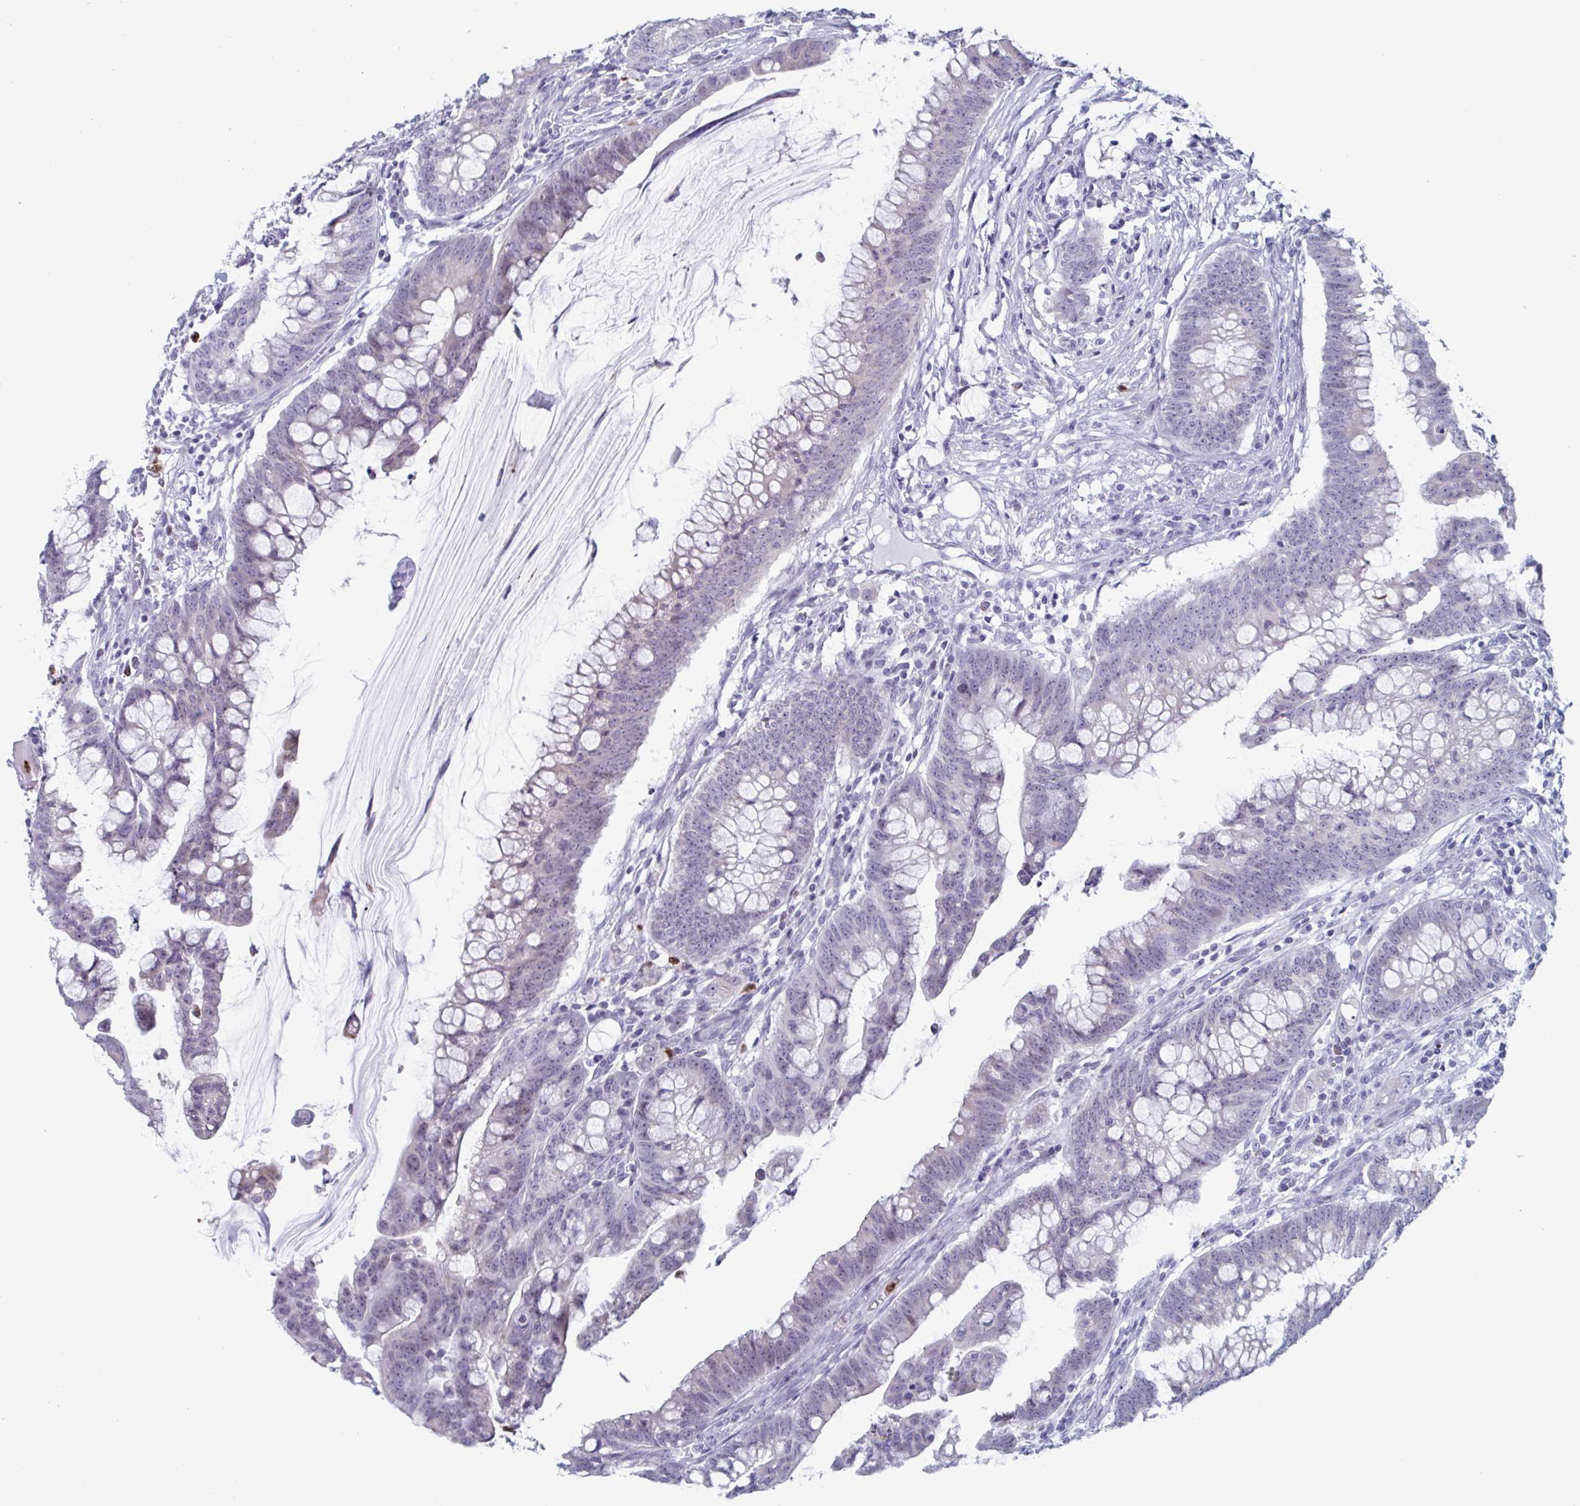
{"staining": {"intensity": "negative", "quantity": "none", "location": "none"}, "tissue": "colorectal cancer", "cell_type": "Tumor cells", "image_type": "cancer", "snomed": [{"axis": "morphology", "description": "Adenocarcinoma, NOS"}, {"axis": "topography", "description": "Colon"}], "caption": "High magnification brightfield microscopy of adenocarcinoma (colorectal) stained with DAB (brown) and counterstained with hematoxylin (blue): tumor cells show no significant staining.", "gene": "CYP4F11", "patient": {"sex": "male", "age": 62}}